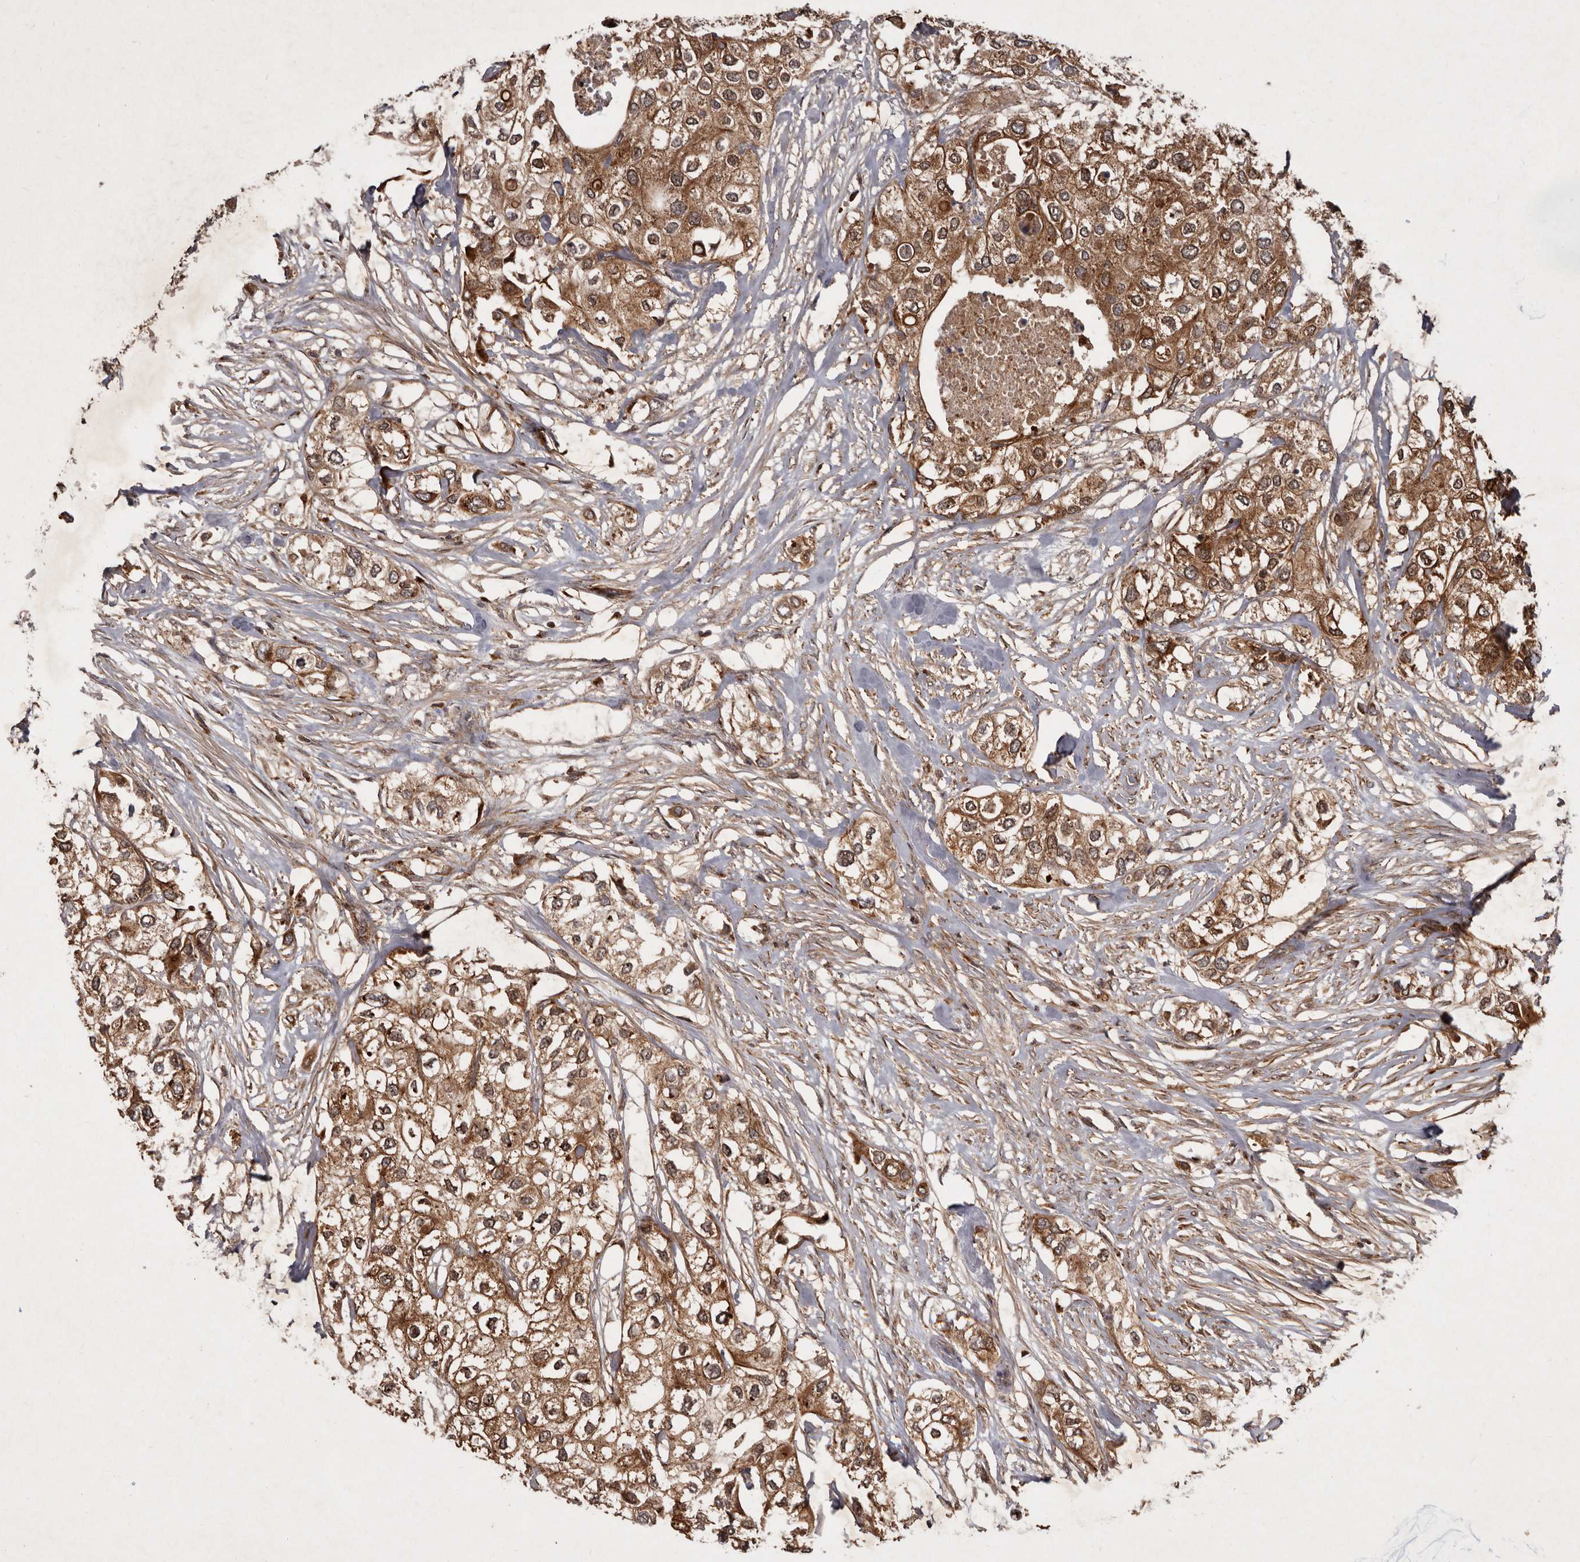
{"staining": {"intensity": "moderate", "quantity": ">75%", "location": "cytoplasmic/membranous"}, "tissue": "urothelial cancer", "cell_type": "Tumor cells", "image_type": "cancer", "snomed": [{"axis": "morphology", "description": "Urothelial carcinoma, High grade"}, {"axis": "topography", "description": "Urinary bladder"}], "caption": "High-magnification brightfield microscopy of urothelial carcinoma (high-grade) stained with DAB (3,3'-diaminobenzidine) (brown) and counterstained with hematoxylin (blue). tumor cells exhibit moderate cytoplasmic/membranous staining is present in approximately>75% of cells.", "gene": "STK36", "patient": {"sex": "male", "age": 64}}